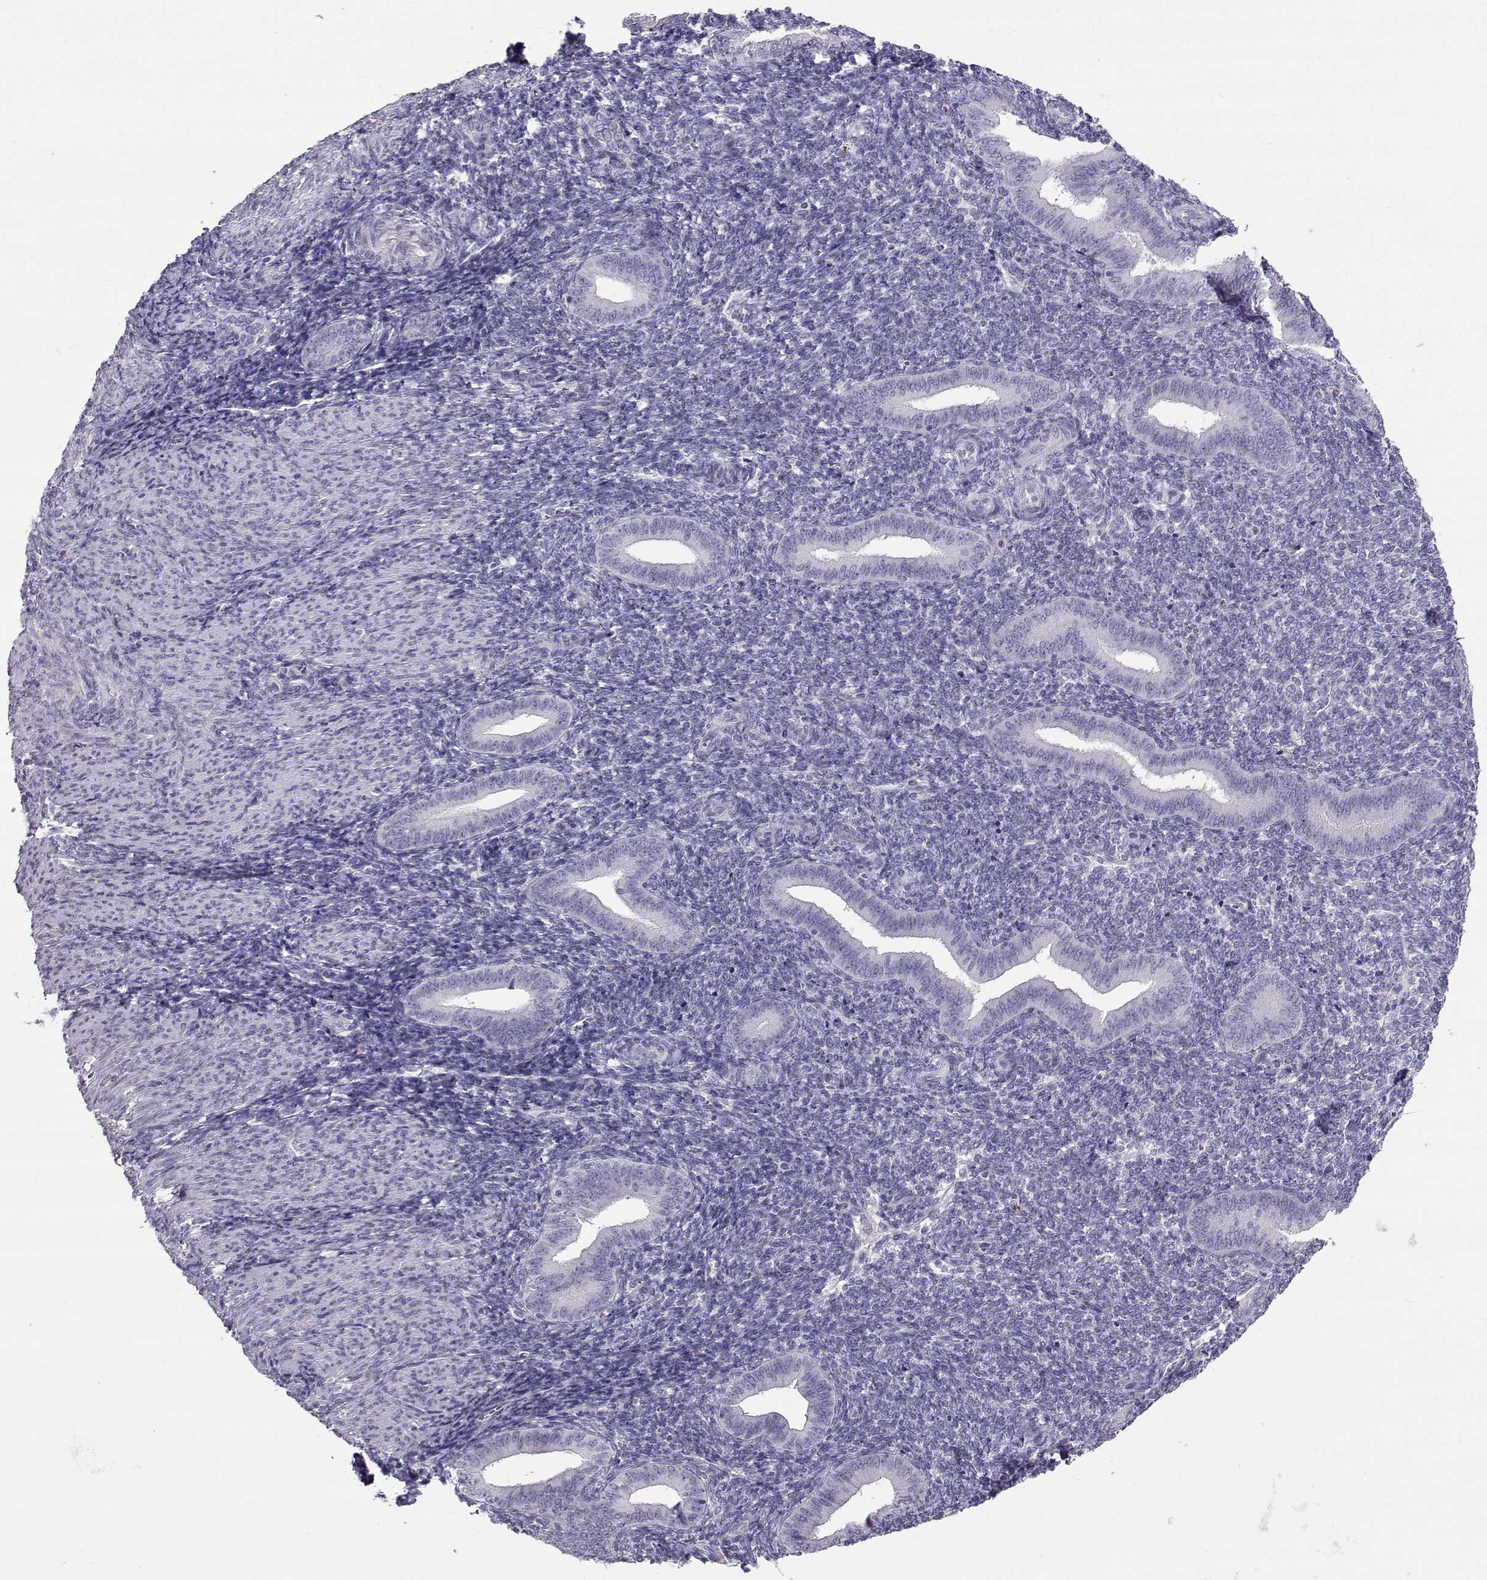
{"staining": {"intensity": "negative", "quantity": "none", "location": "none"}, "tissue": "endometrium", "cell_type": "Cells in endometrial stroma", "image_type": "normal", "snomed": [{"axis": "morphology", "description": "Normal tissue, NOS"}, {"axis": "topography", "description": "Endometrium"}], "caption": "Immunohistochemical staining of unremarkable human endometrium exhibits no significant staining in cells in endometrial stroma. (DAB (3,3'-diaminobenzidine) IHC with hematoxylin counter stain).", "gene": "CARTPT", "patient": {"sex": "female", "age": 25}}